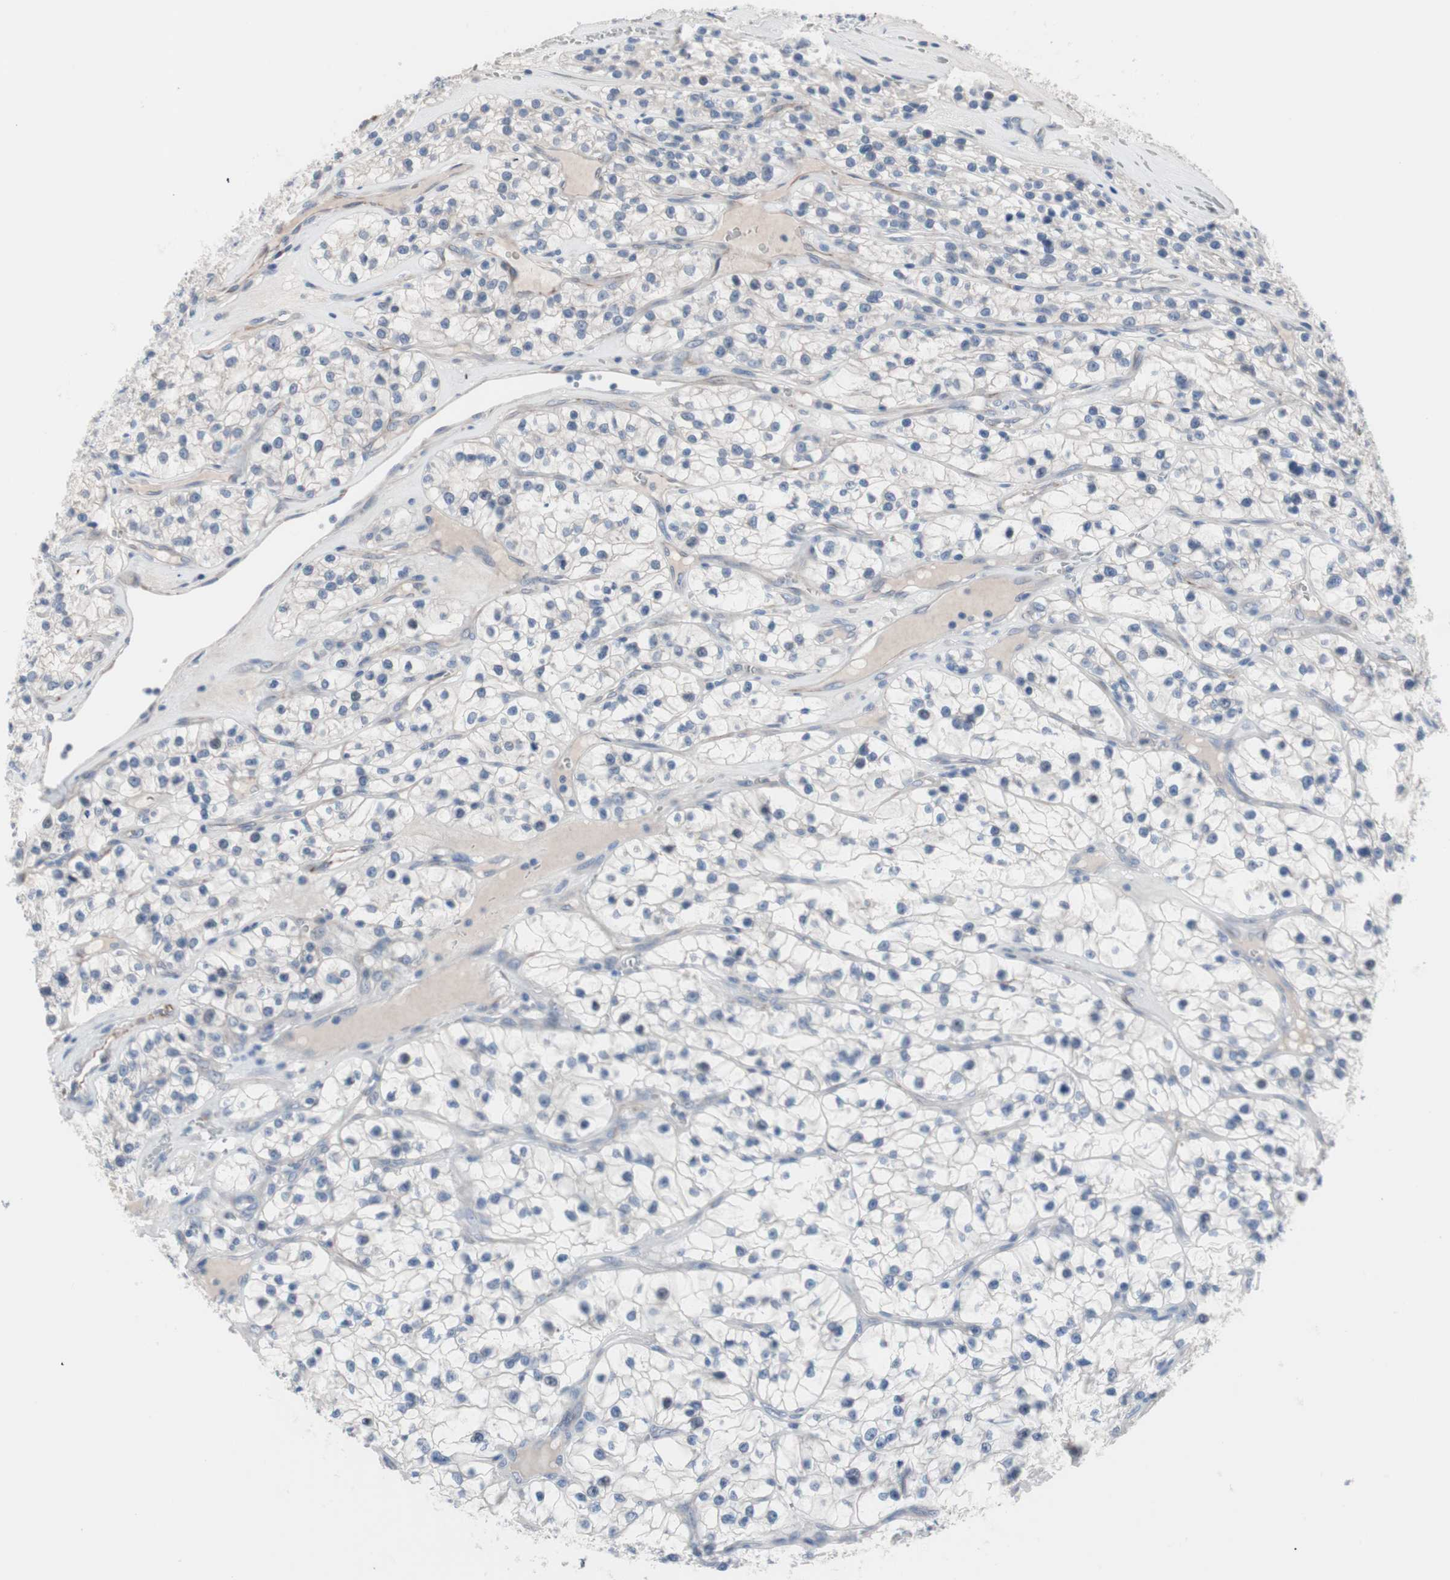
{"staining": {"intensity": "negative", "quantity": "none", "location": "none"}, "tissue": "renal cancer", "cell_type": "Tumor cells", "image_type": "cancer", "snomed": [{"axis": "morphology", "description": "Adenocarcinoma, NOS"}, {"axis": "topography", "description": "Kidney"}], "caption": "Adenocarcinoma (renal) stained for a protein using IHC displays no expression tumor cells.", "gene": "ULBP1", "patient": {"sex": "female", "age": 57}}